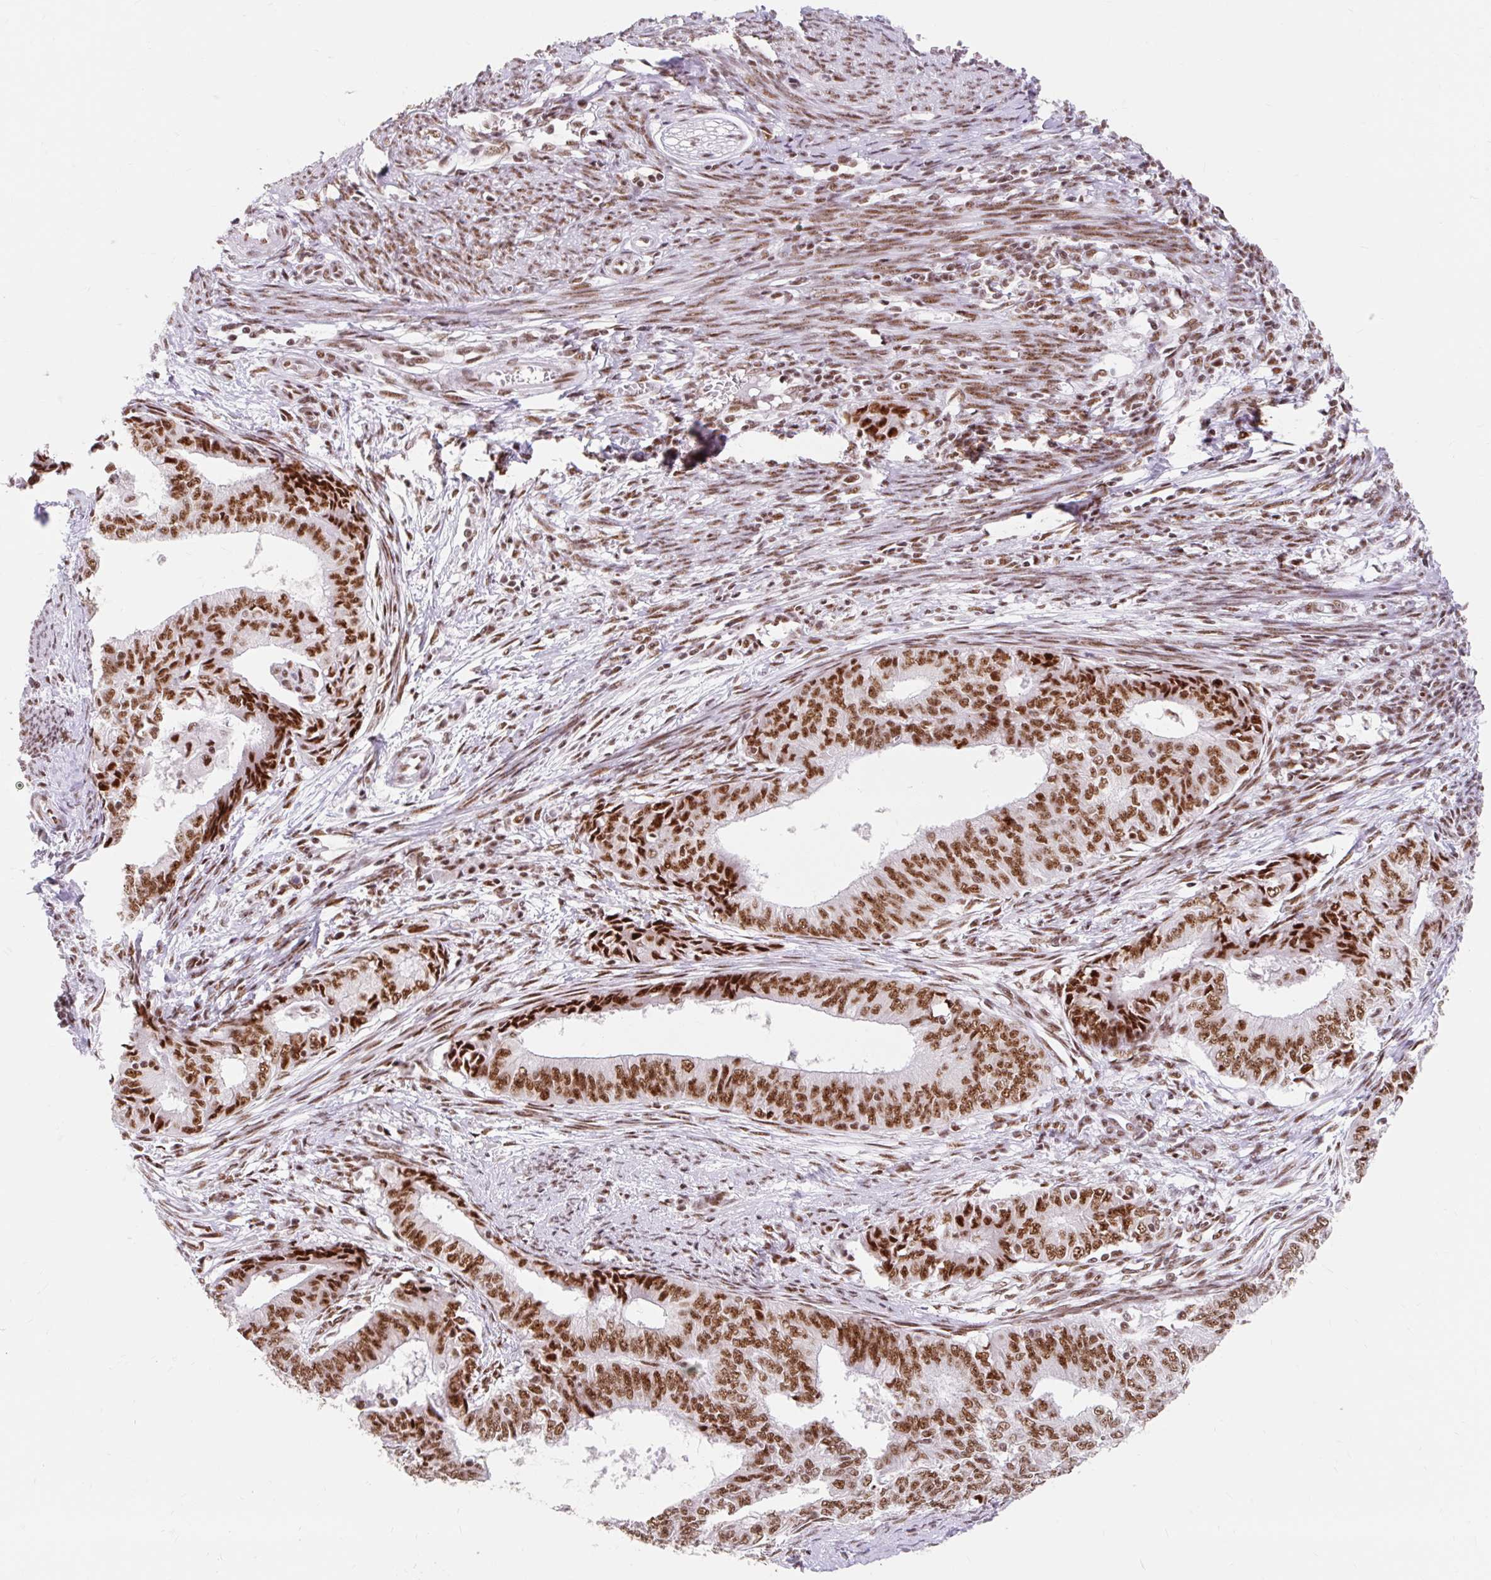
{"staining": {"intensity": "strong", "quantity": ">75%", "location": "nuclear"}, "tissue": "endometrial cancer", "cell_type": "Tumor cells", "image_type": "cancer", "snomed": [{"axis": "morphology", "description": "Adenocarcinoma, NOS"}, {"axis": "topography", "description": "Endometrium"}], "caption": "Endometrial cancer stained with a brown dye reveals strong nuclear positive staining in about >75% of tumor cells.", "gene": "SRSF10", "patient": {"sex": "female", "age": 62}}